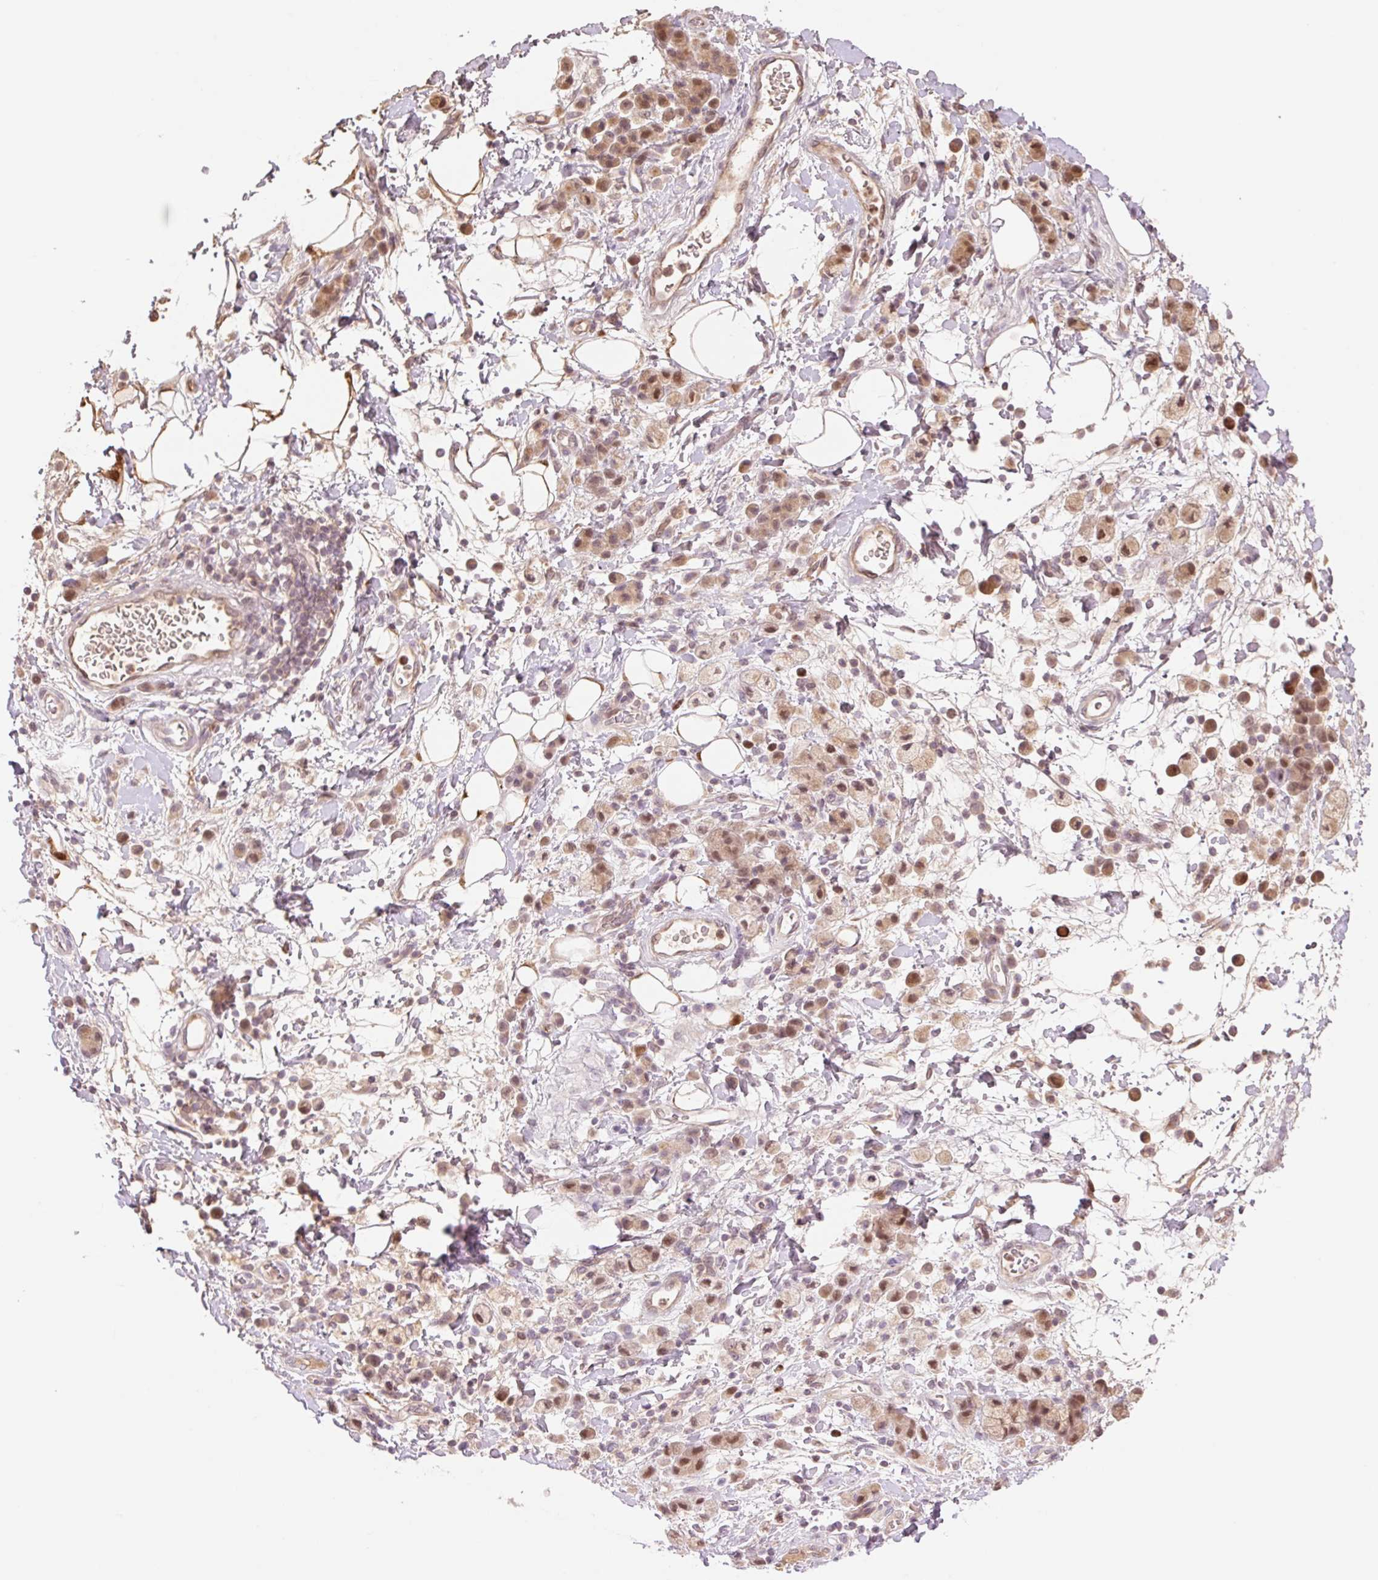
{"staining": {"intensity": "moderate", "quantity": "25%-75%", "location": "nuclear"}, "tissue": "stomach cancer", "cell_type": "Tumor cells", "image_type": "cancer", "snomed": [{"axis": "morphology", "description": "Adenocarcinoma, NOS"}, {"axis": "topography", "description": "Stomach"}], "caption": "Protein staining of stomach cancer tissue reveals moderate nuclear positivity in approximately 25%-75% of tumor cells.", "gene": "HEBP1", "patient": {"sex": "male", "age": 77}}